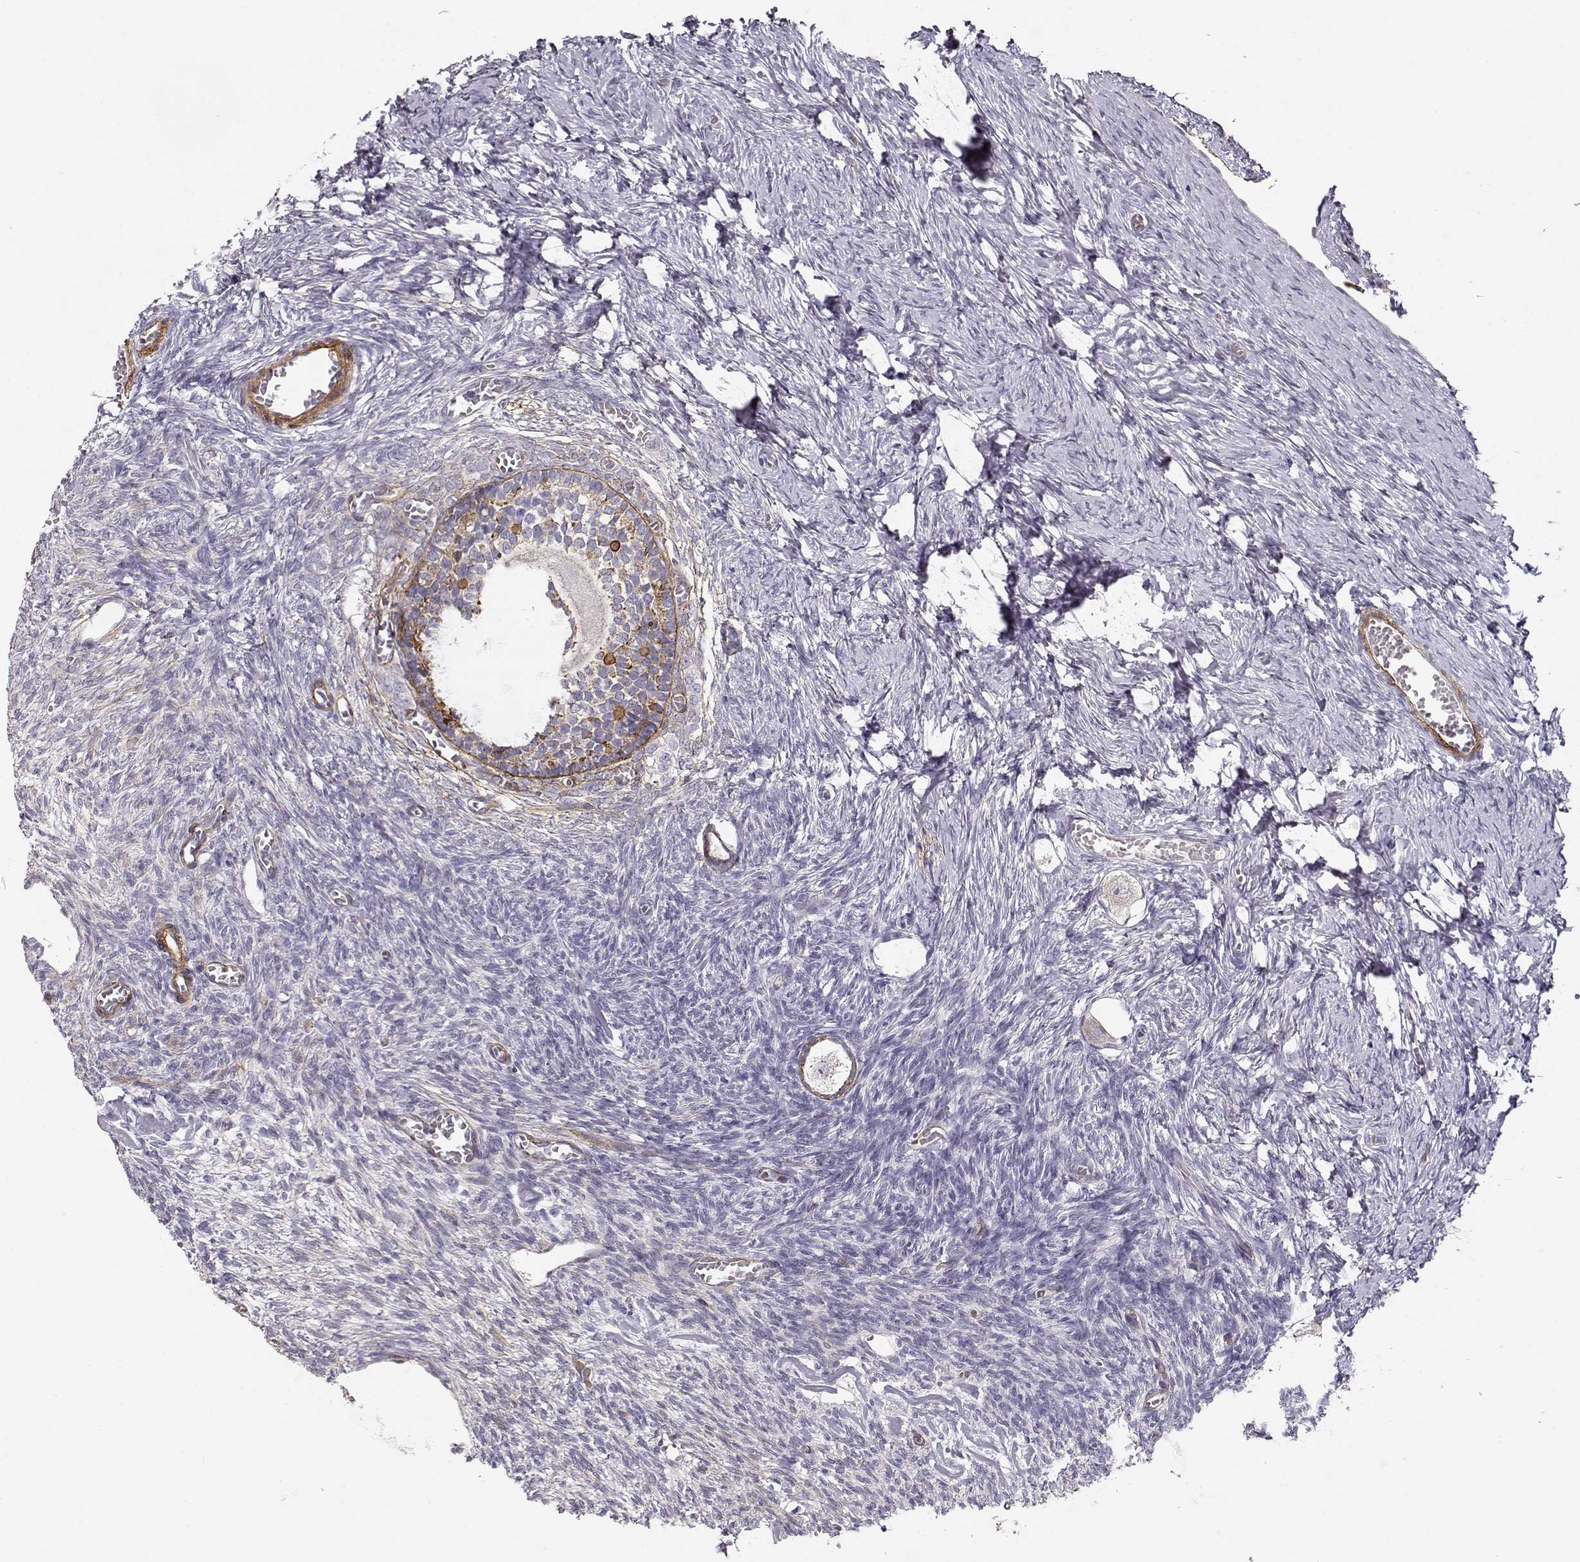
{"staining": {"intensity": "moderate", "quantity": "<25%", "location": "cytoplasmic/membranous"}, "tissue": "ovary", "cell_type": "Follicle cells", "image_type": "normal", "snomed": [{"axis": "morphology", "description": "Normal tissue, NOS"}, {"axis": "topography", "description": "Ovary"}], "caption": "Immunohistochemistry micrograph of unremarkable ovary: ovary stained using immunohistochemistry reveals low levels of moderate protein expression localized specifically in the cytoplasmic/membranous of follicle cells, appearing as a cytoplasmic/membranous brown color.", "gene": "LAMC1", "patient": {"sex": "female", "age": 27}}